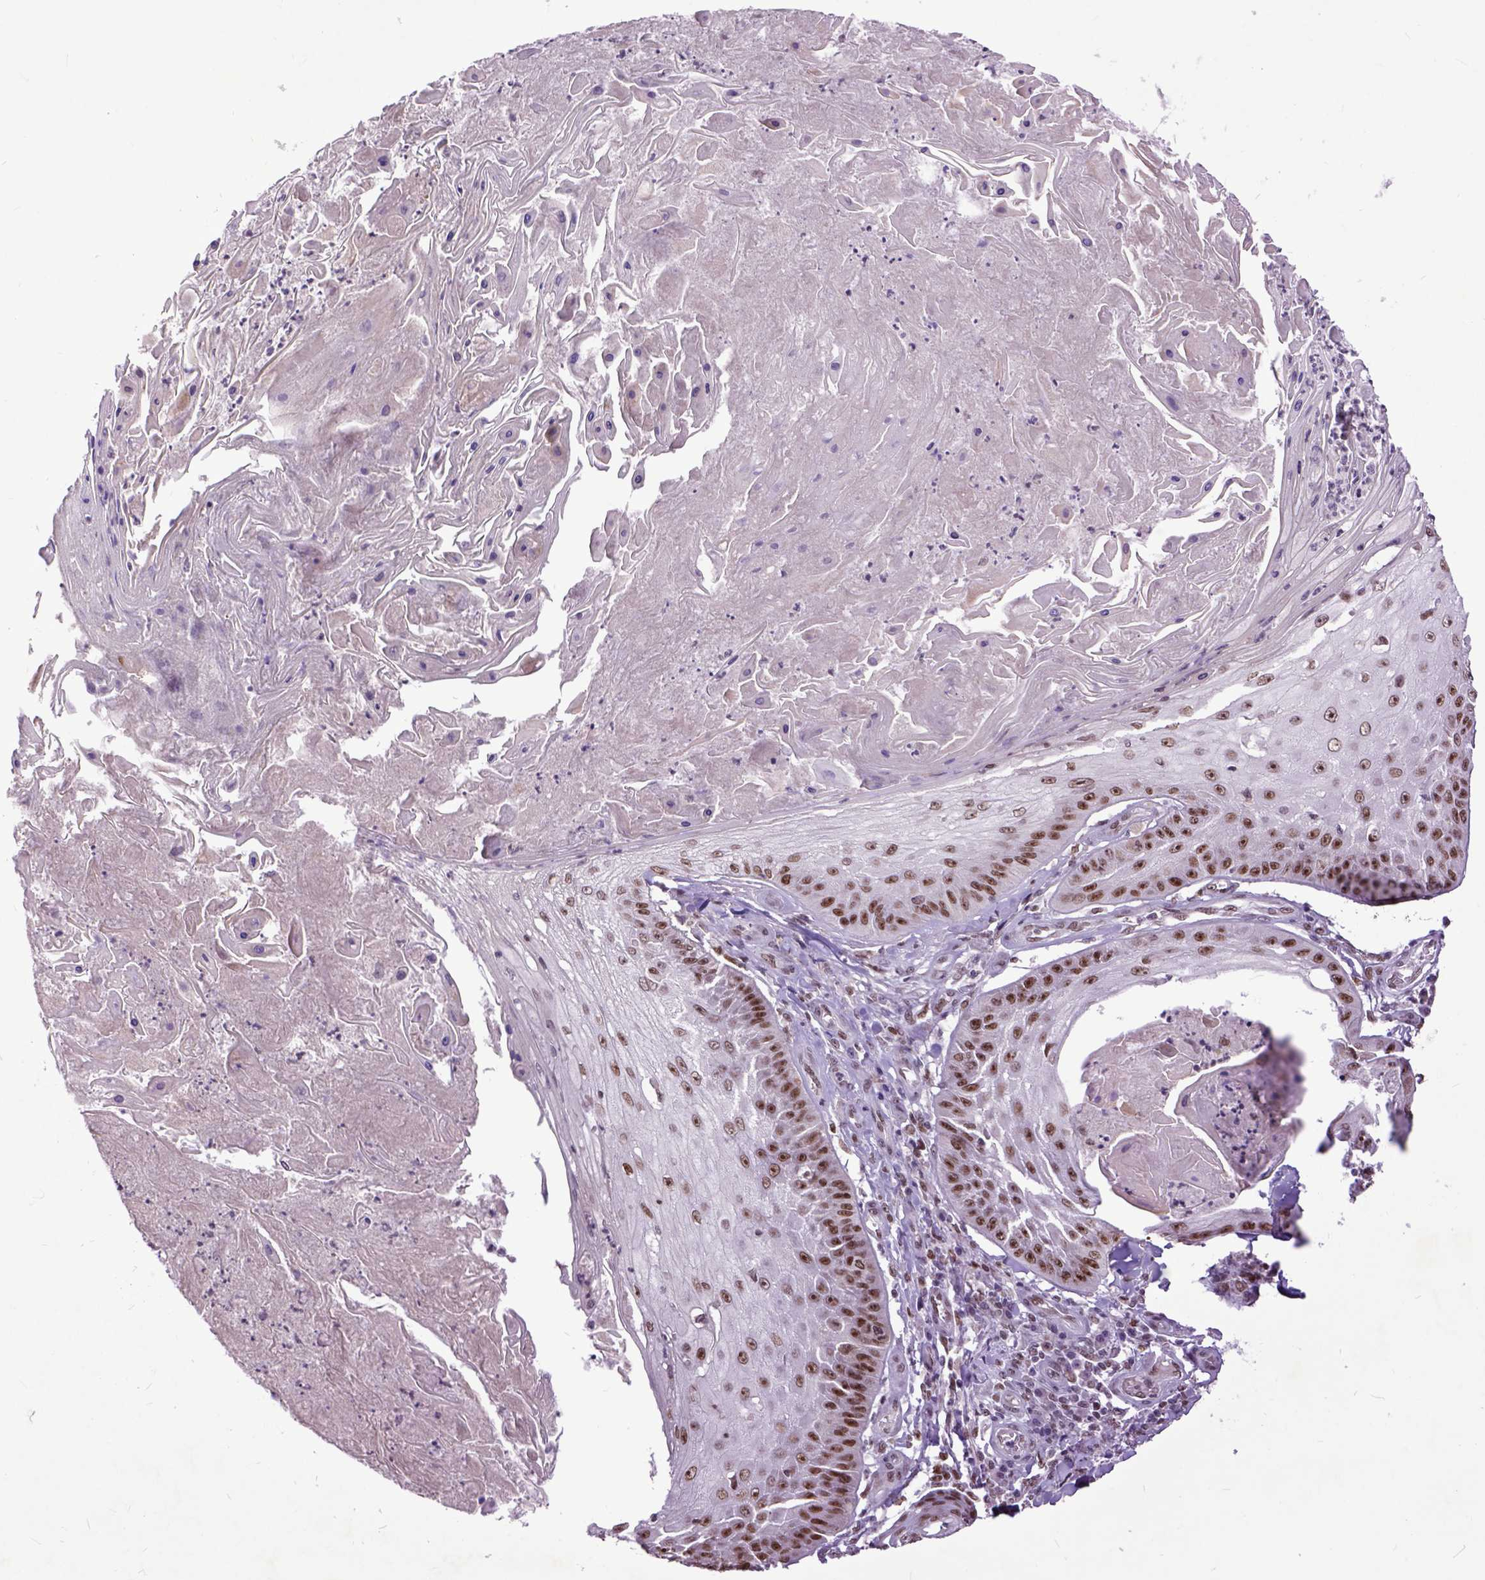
{"staining": {"intensity": "moderate", "quantity": ">75%", "location": "nuclear"}, "tissue": "skin cancer", "cell_type": "Tumor cells", "image_type": "cancer", "snomed": [{"axis": "morphology", "description": "Squamous cell carcinoma, NOS"}, {"axis": "topography", "description": "Skin"}], "caption": "High-power microscopy captured an immunohistochemistry (IHC) photomicrograph of skin squamous cell carcinoma, revealing moderate nuclear positivity in approximately >75% of tumor cells. (Stains: DAB (3,3'-diaminobenzidine) in brown, nuclei in blue, Microscopy: brightfield microscopy at high magnification).", "gene": "RCC2", "patient": {"sex": "male", "age": 70}}